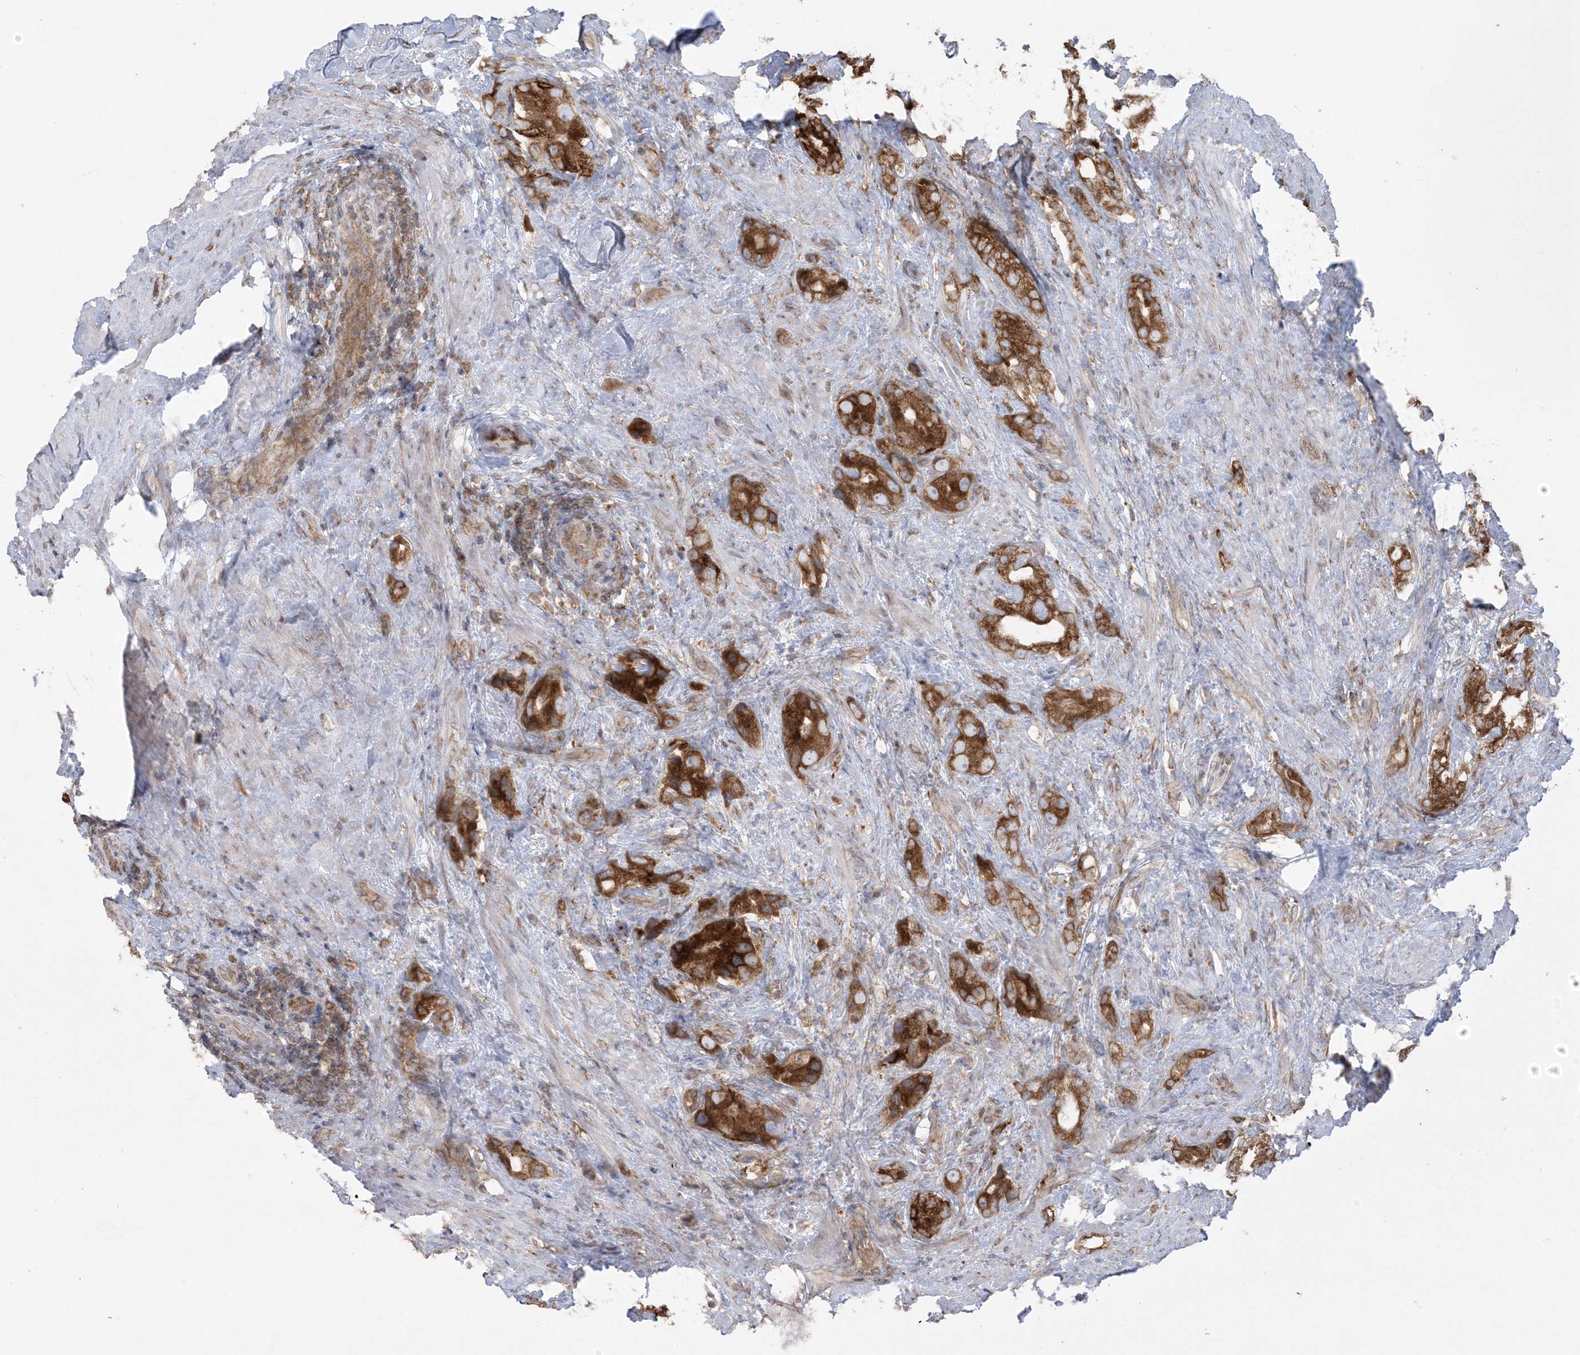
{"staining": {"intensity": "strong", "quantity": ">75%", "location": "cytoplasmic/membranous"}, "tissue": "prostate cancer", "cell_type": "Tumor cells", "image_type": "cancer", "snomed": [{"axis": "morphology", "description": "Adenocarcinoma, Low grade"}, {"axis": "topography", "description": "Prostate"}], "caption": "A photomicrograph showing strong cytoplasmic/membranous staining in approximately >75% of tumor cells in adenocarcinoma (low-grade) (prostate), as visualized by brown immunohistochemical staining.", "gene": "UBXN4", "patient": {"sex": "male", "age": 71}}